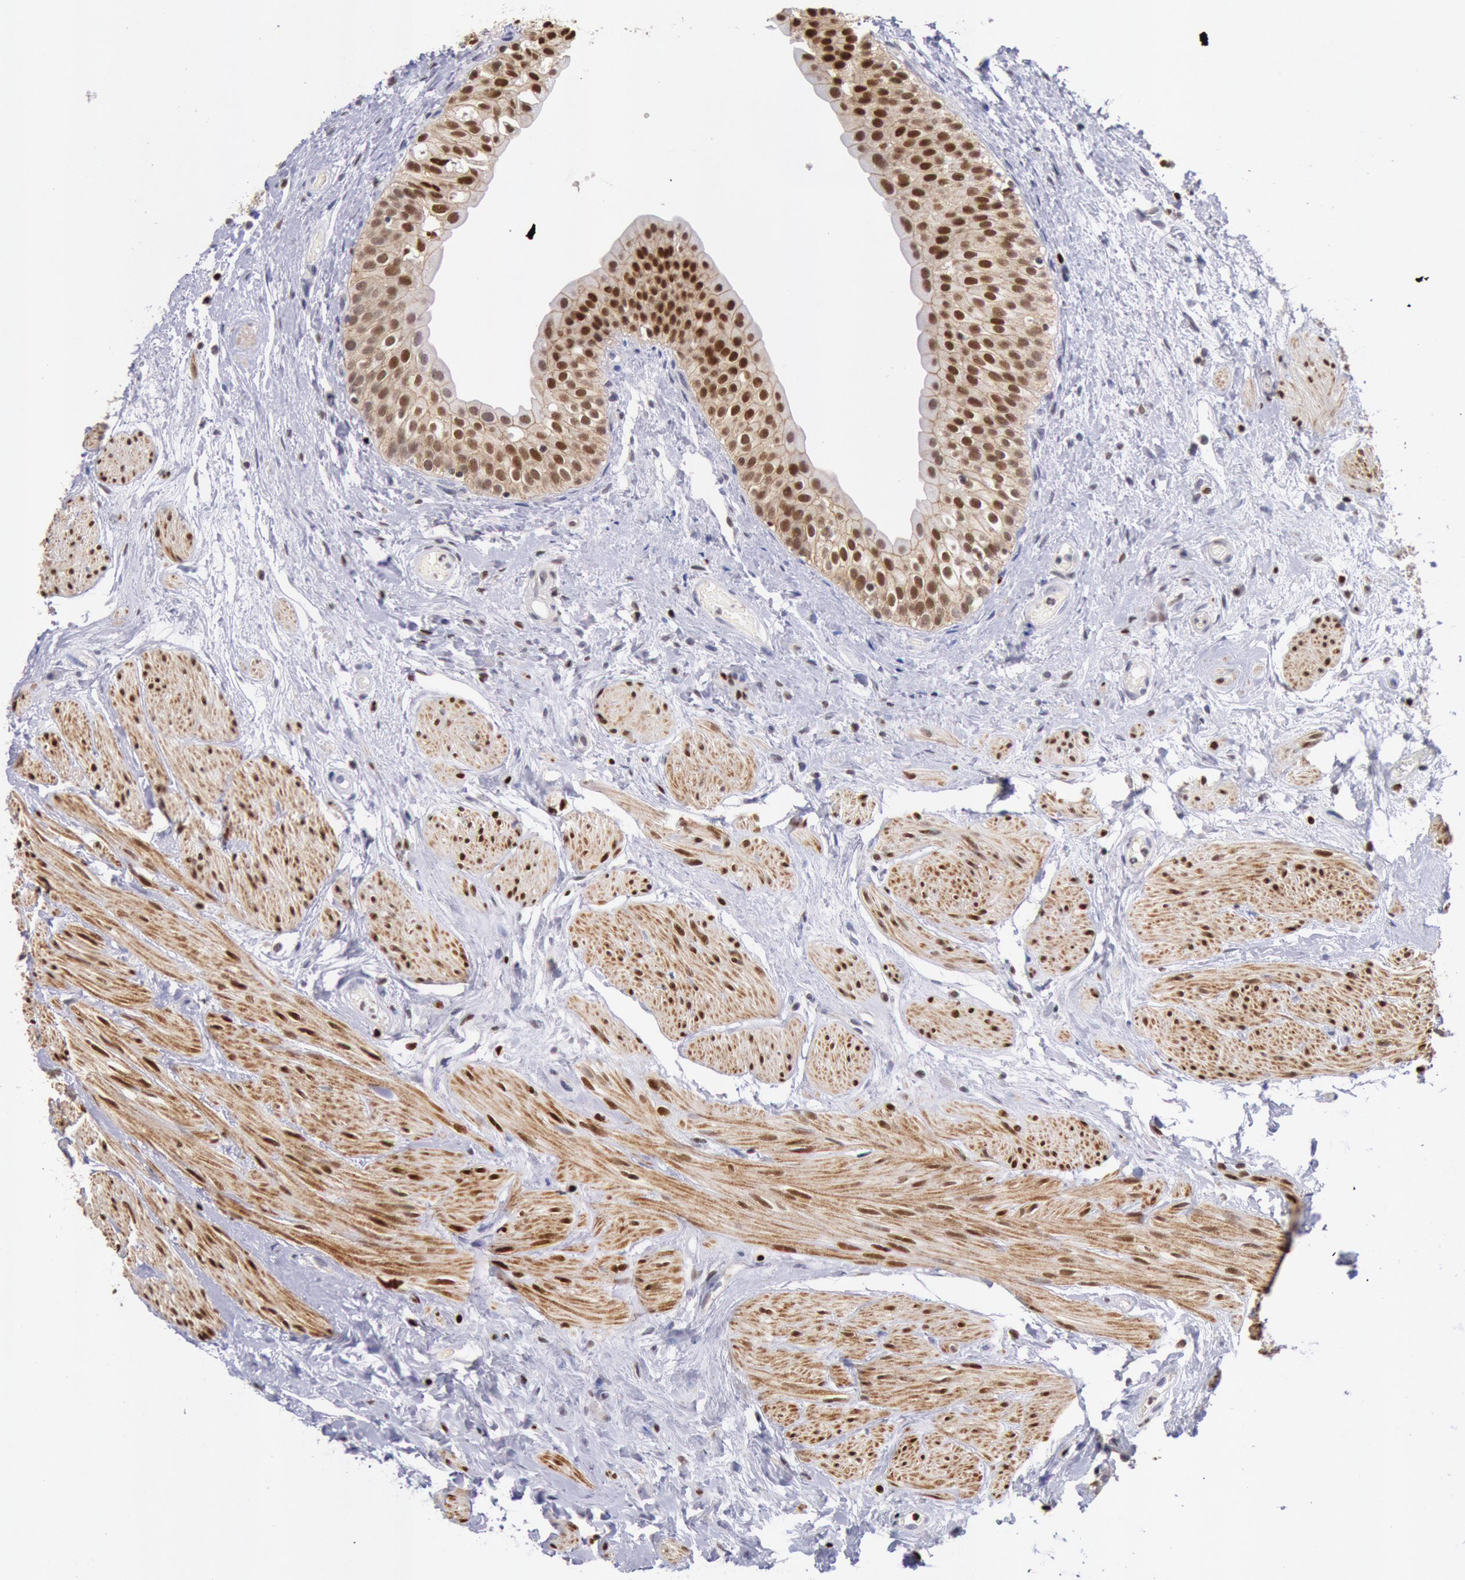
{"staining": {"intensity": "strong", "quantity": ">75%", "location": "nuclear"}, "tissue": "urinary bladder", "cell_type": "Urothelial cells", "image_type": "normal", "snomed": [{"axis": "morphology", "description": "Normal tissue, NOS"}, {"axis": "topography", "description": "Urinary bladder"}], "caption": "Immunohistochemical staining of benign urinary bladder exhibits >75% levels of strong nuclear protein positivity in approximately >75% of urothelial cells.", "gene": "RPS6KA5", "patient": {"sex": "female", "age": 55}}